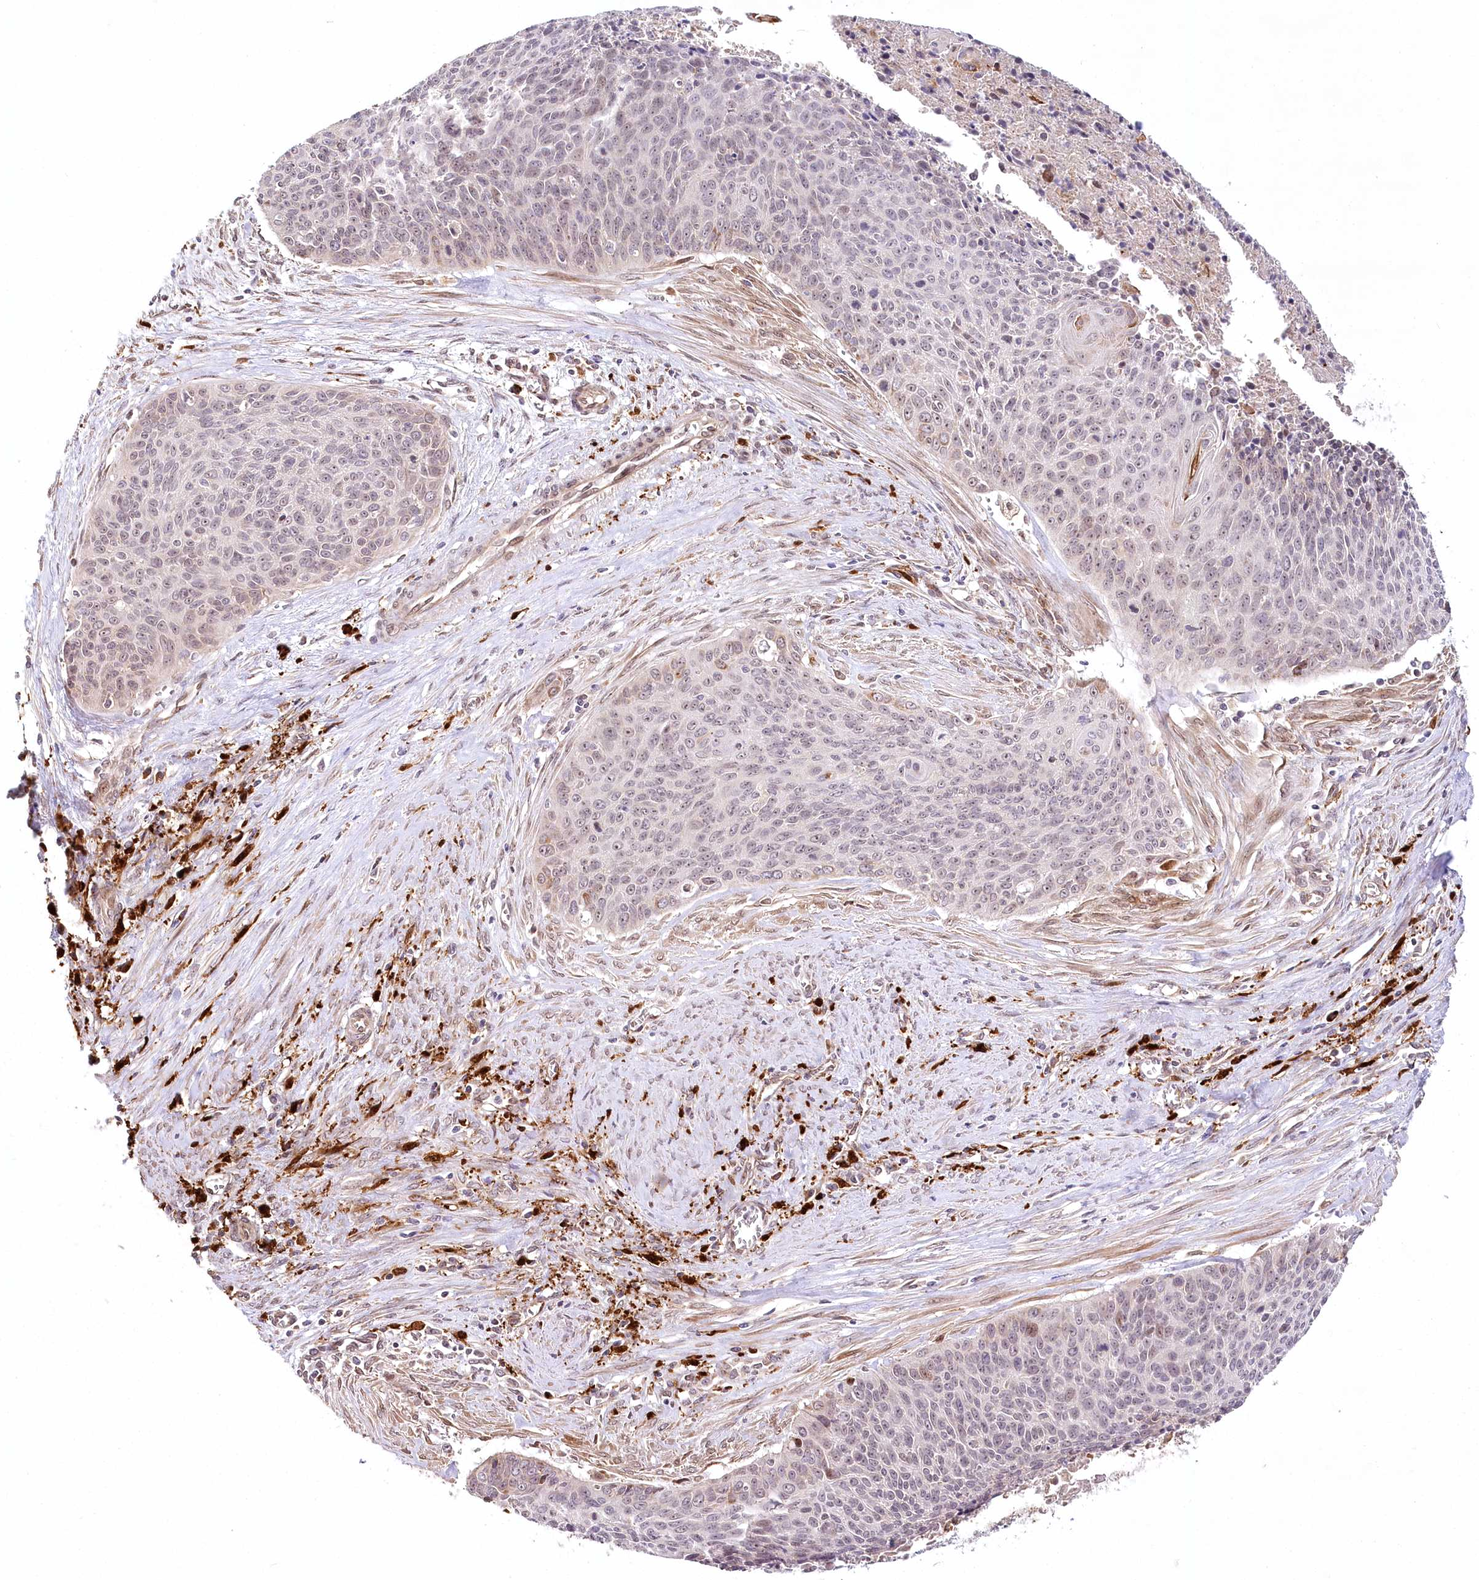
{"staining": {"intensity": "weak", "quantity": "25%-75%", "location": "nuclear"}, "tissue": "cervical cancer", "cell_type": "Tumor cells", "image_type": "cancer", "snomed": [{"axis": "morphology", "description": "Squamous cell carcinoma, NOS"}, {"axis": "topography", "description": "Cervix"}], "caption": "Human cervical squamous cell carcinoma stained for a protein (brown) exhibits weak nuclear positive expression in approximately 25%-75% of tumor cells.", "gene": "WDR36", "patient": {"sex": "female", "age": 55}}